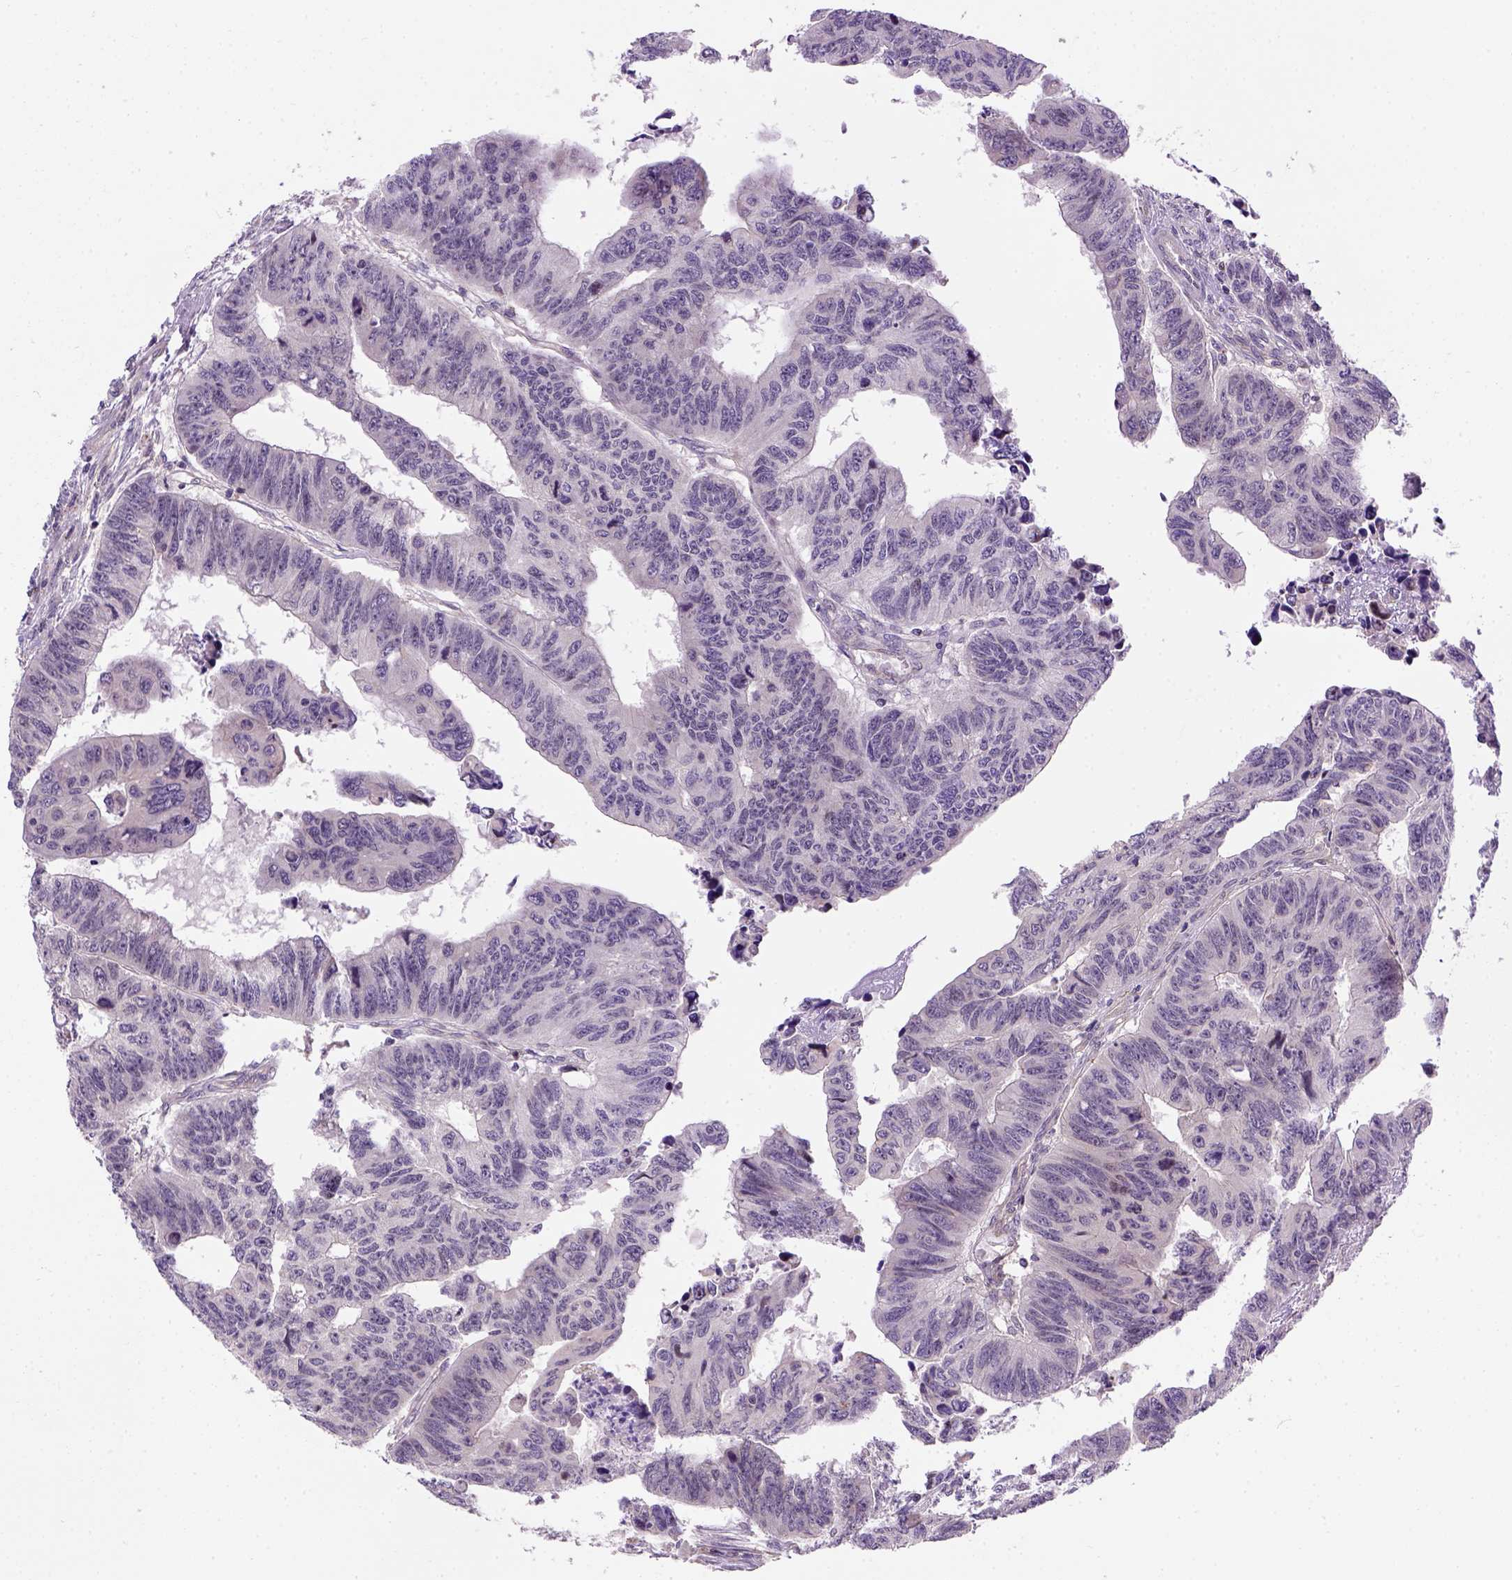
{"staining": {"intensity": "negative", "quantity": "none", "location": "none"}, "tissue": "colorectal cancer", "cell_type": "Tumor cells", "image_type": "cancer", "snomed": [{"axis": "morphology", "description": "Adenocarcinoma, NOS"}, {"axis": "topography", "description": "Rectum"}], "caption": "Immunohistochemistry micrograph of neoplastic tissue: colorectal cancer (adenocarcinoma) stained with DAB (3,3'-diaminobenzidine) reveals no significant protein staining in tumor cells.", "gene": "KAZN", "patient": {"sex": "female", "age": 85}}